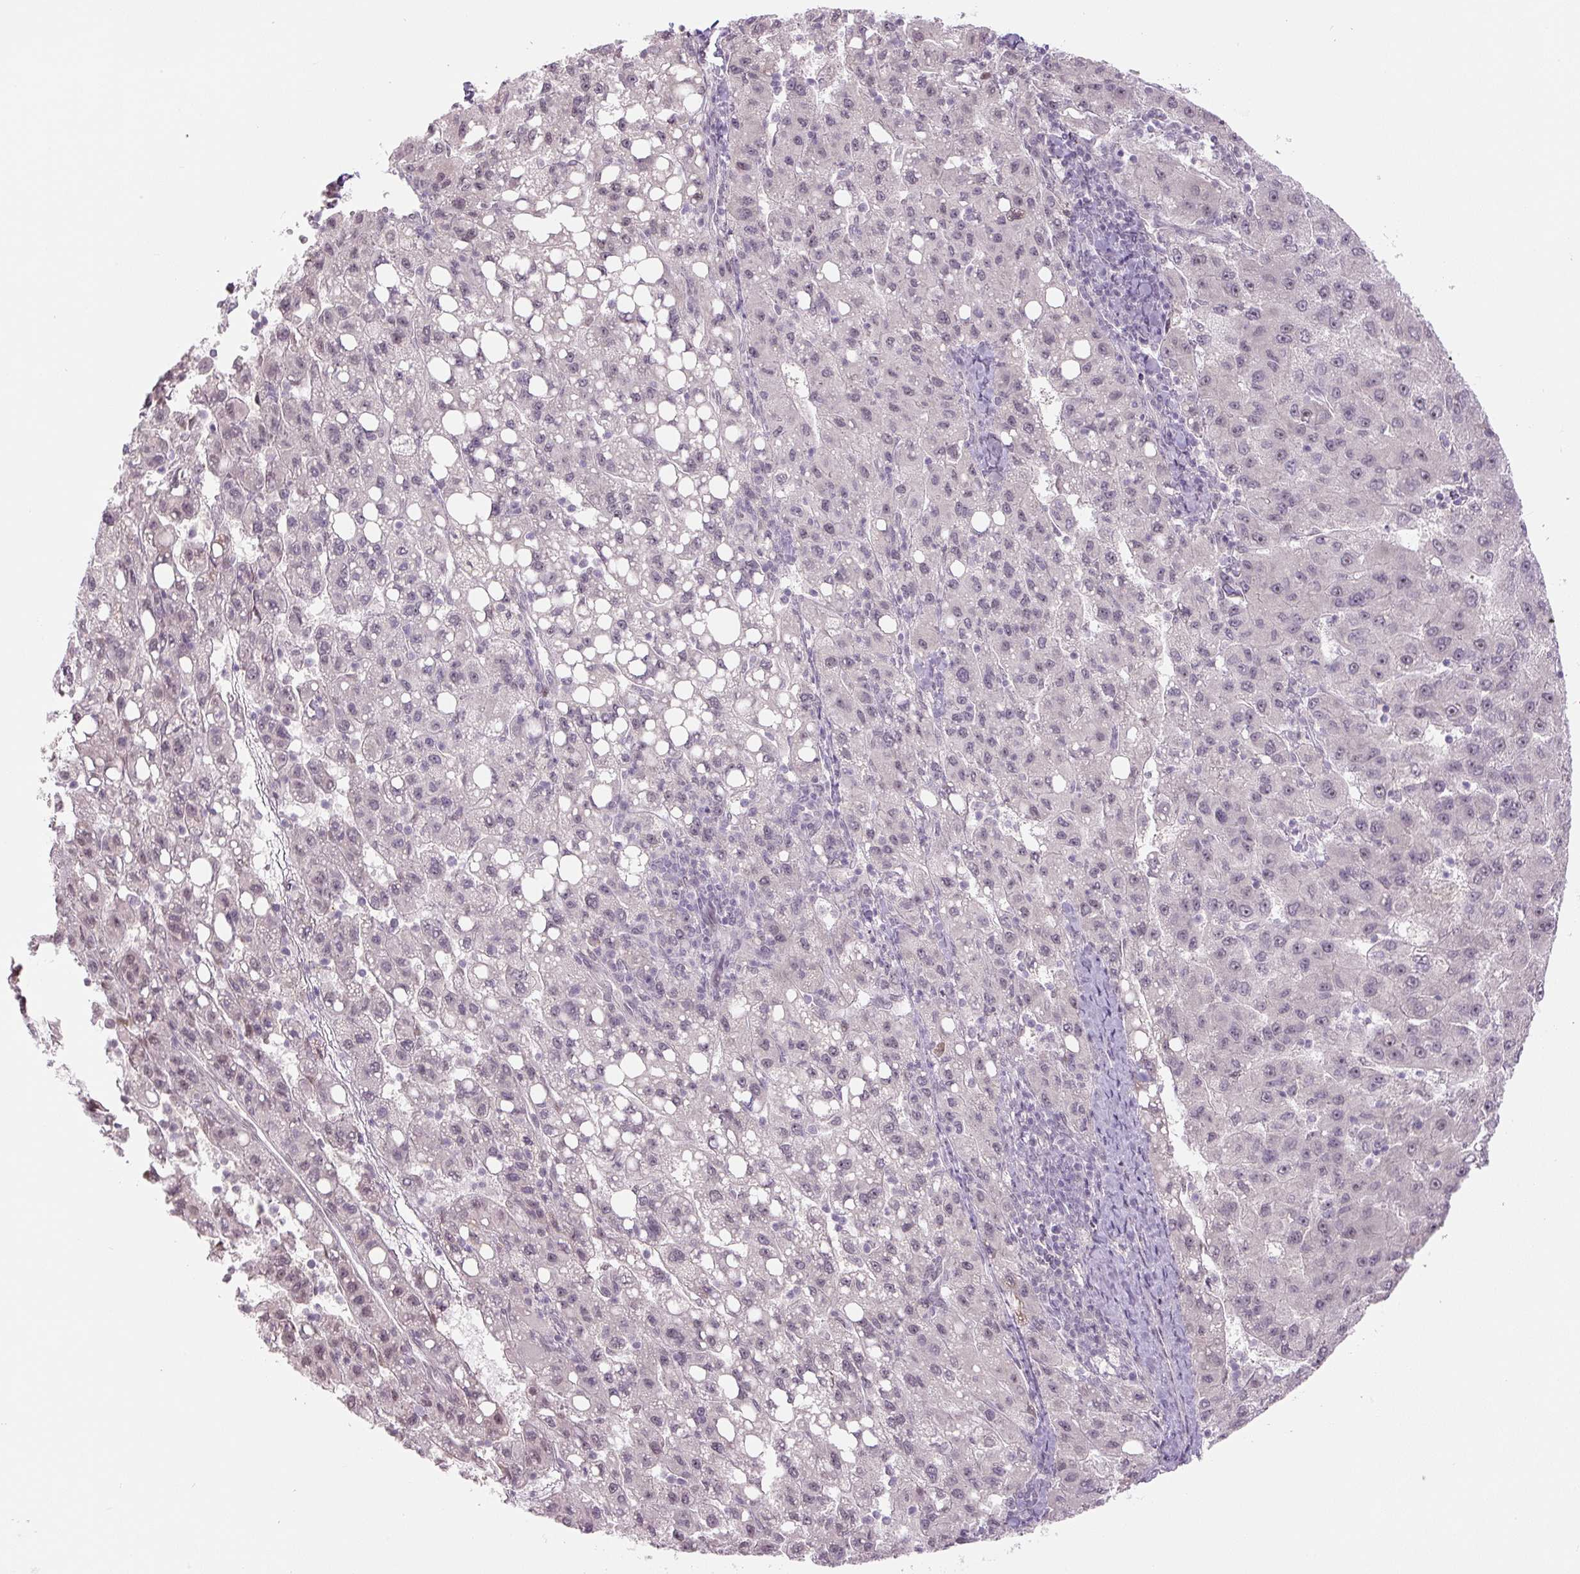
{"staining": {"intensity": "weak", "quantity": "<25%", "location": "nuclear"}, "tissue": "liver cancer", "cell_type": "Tumor cells", "image_type": "cancer", "snomed": [{"axis": "morphology", "description": "Carcinoma, Hepatocellular, NOS"}, {"axis": "topography", "description": "Liver"}], "caption": "Image shows no significant protein staining in tumor cells of hepatocellular carcinoma (liver). (DAB (3,3'-diaminobenzidine) immunohistochemistry visualized using brightfield microscopy, high magnification).", "gene": "TCFL5", "patient": {"sex": "female", "age": 82}}